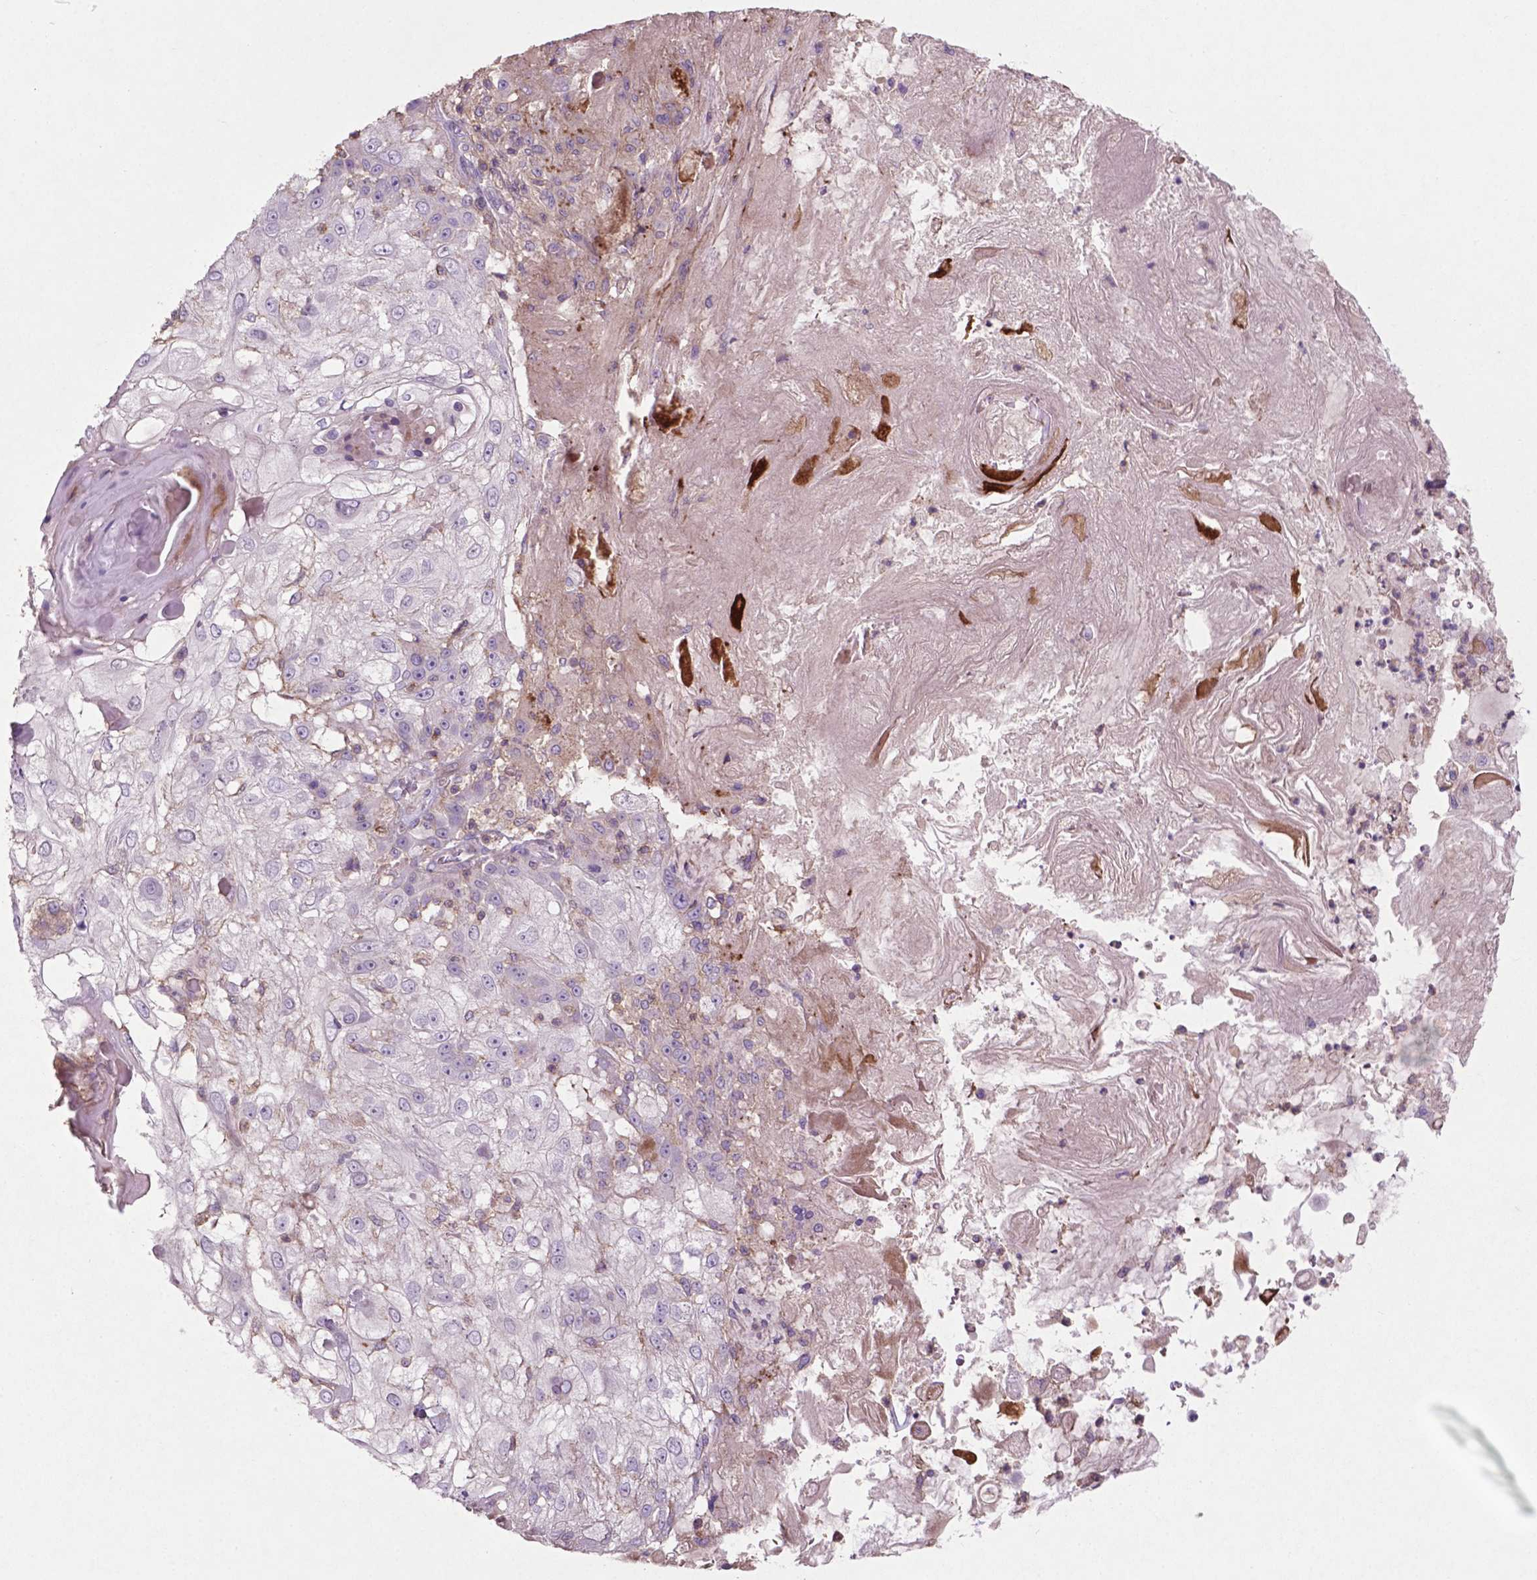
{"staining": {"intensity": "negative", "quantity": "none", "location": "none"}, "tissue": "skin cancer", "cell_type": "Tumor cells", "image_type": "cancer", "snomed": [{"axis": "morphology", "description": "Normal tissue, NOS"}, {"axis": "morphology", "description": "Squamous cell carcinoma, NOS"}, {"axis": "topography", "description": "Skin"}], "caption": "IHC of human skin cancer reveals no positivity in tumor cells.", "gene": "BMP4", "patient": {"sex": "female", "age": 83}}